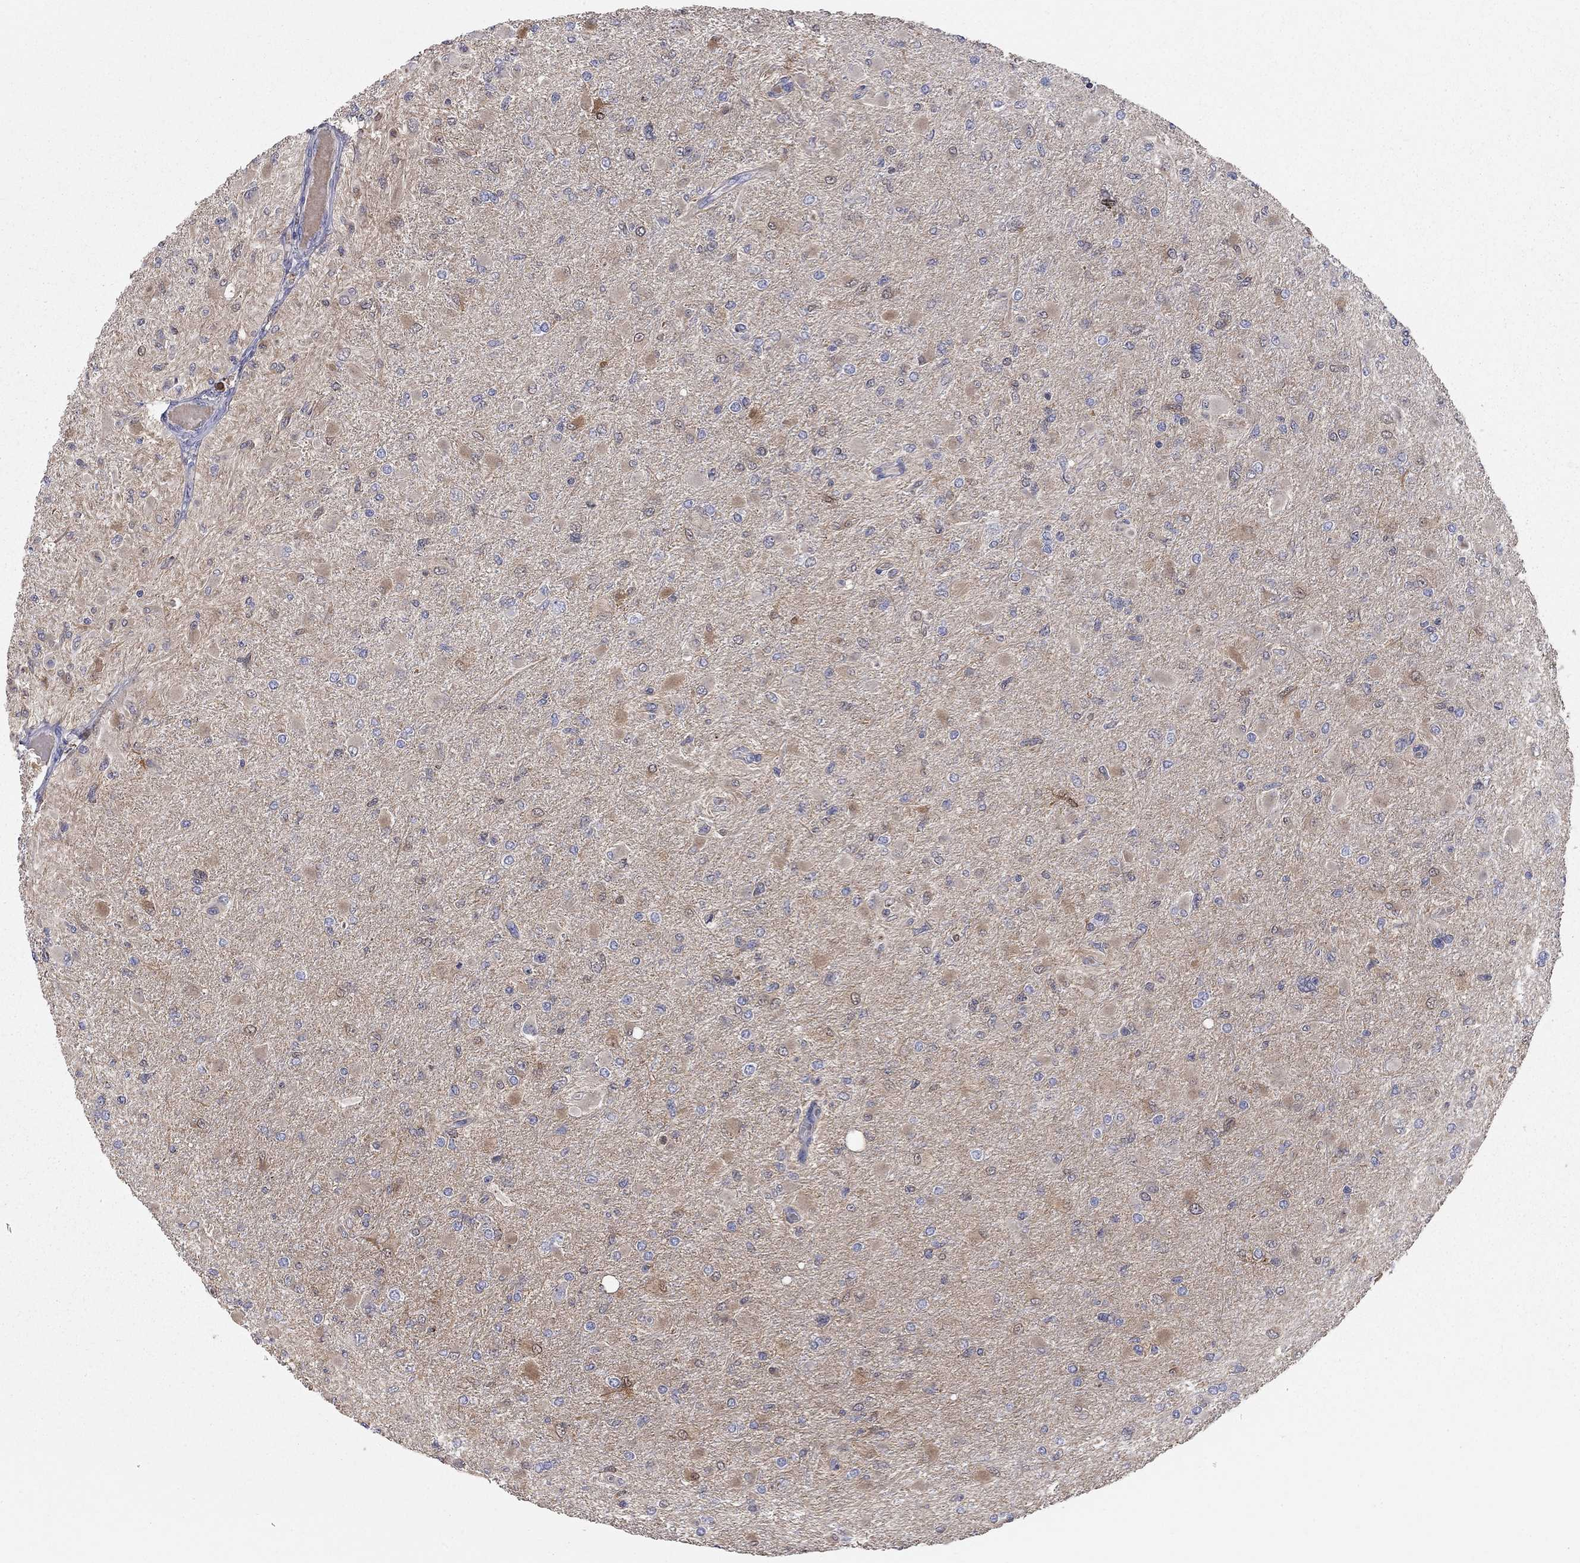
{"staining": {"intensity": "weak", "quantity": "<25%", "location": "cytoplasmic/membranous"}, "tissue": "glioma", "cell_type": "Tumor cells", "image_type": "cancer", "snomed": [{"axis": "morphology", "description": "Glioma, malignant, High grade"}, {"axis": "topography", "description": "Cerebral cortex"}], "caption": "Malignant high-grade glioma was stained to show a protein in brown. There is no significant expression in tumor cells.", "gene": "CFAP161", "patient": {"sex": "female", "age": 36}}